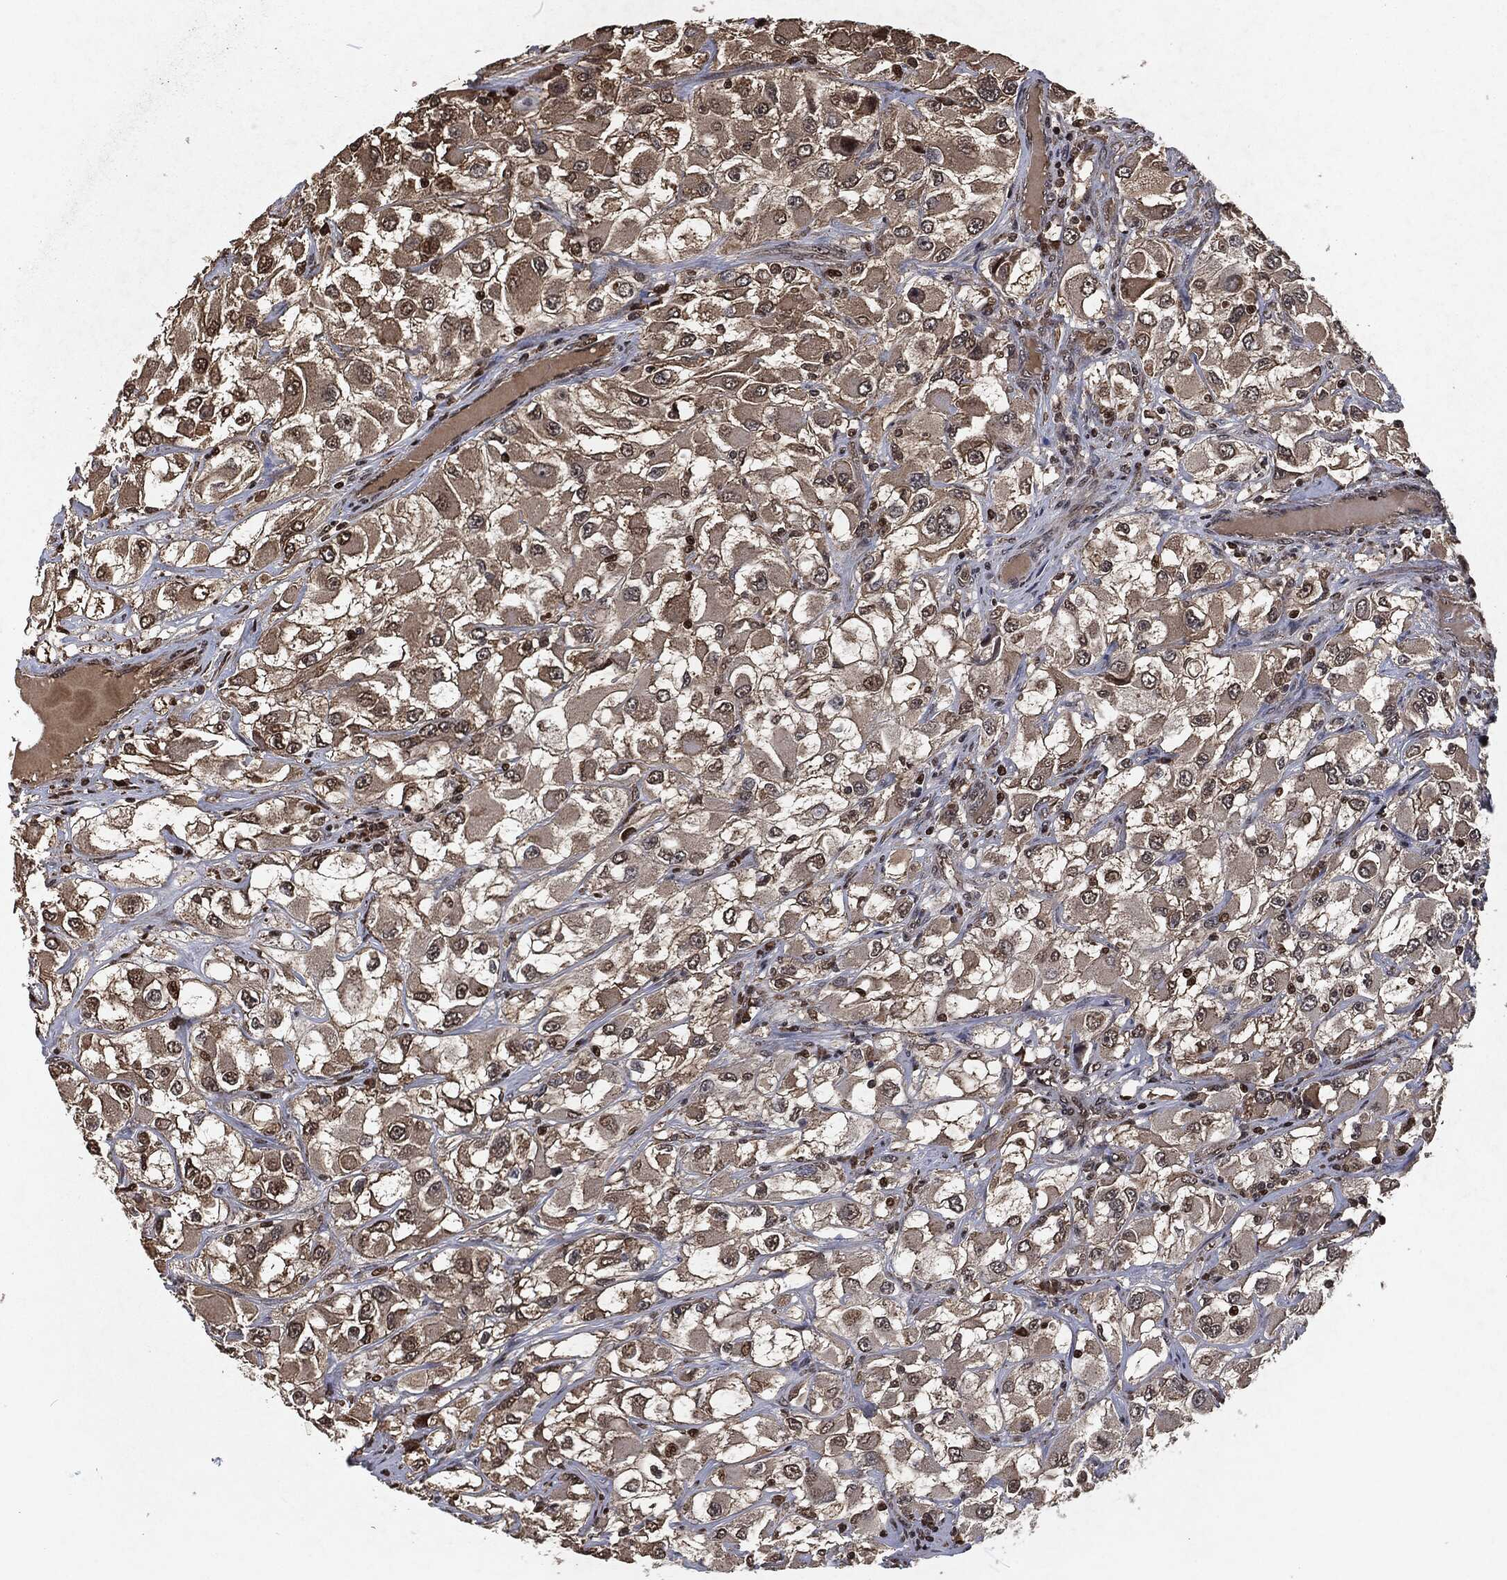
{"staining": {"intensity": "moderate", "quantity": "25%-75%", "location": "cytoplasmic/membranous,nuclear"}, "tissue": "renal cancer", "cell_type": "Tumor cells", "image_type": "cancer", "snomed": [{"axis": "morphology", "description": "Adenocarcinoma, NOS"}, {"axis": "topography", "description": "Kidney"}], "caption": "High-power microscopy captured an IHC photomicrograph of renal cancer, revealing moderate cytoplasmic/membranous and nuclear staining in about 25%-75% of tumor cells.", "gene": "SNAI1", "patient": {"sex": "female", "age": 52}}